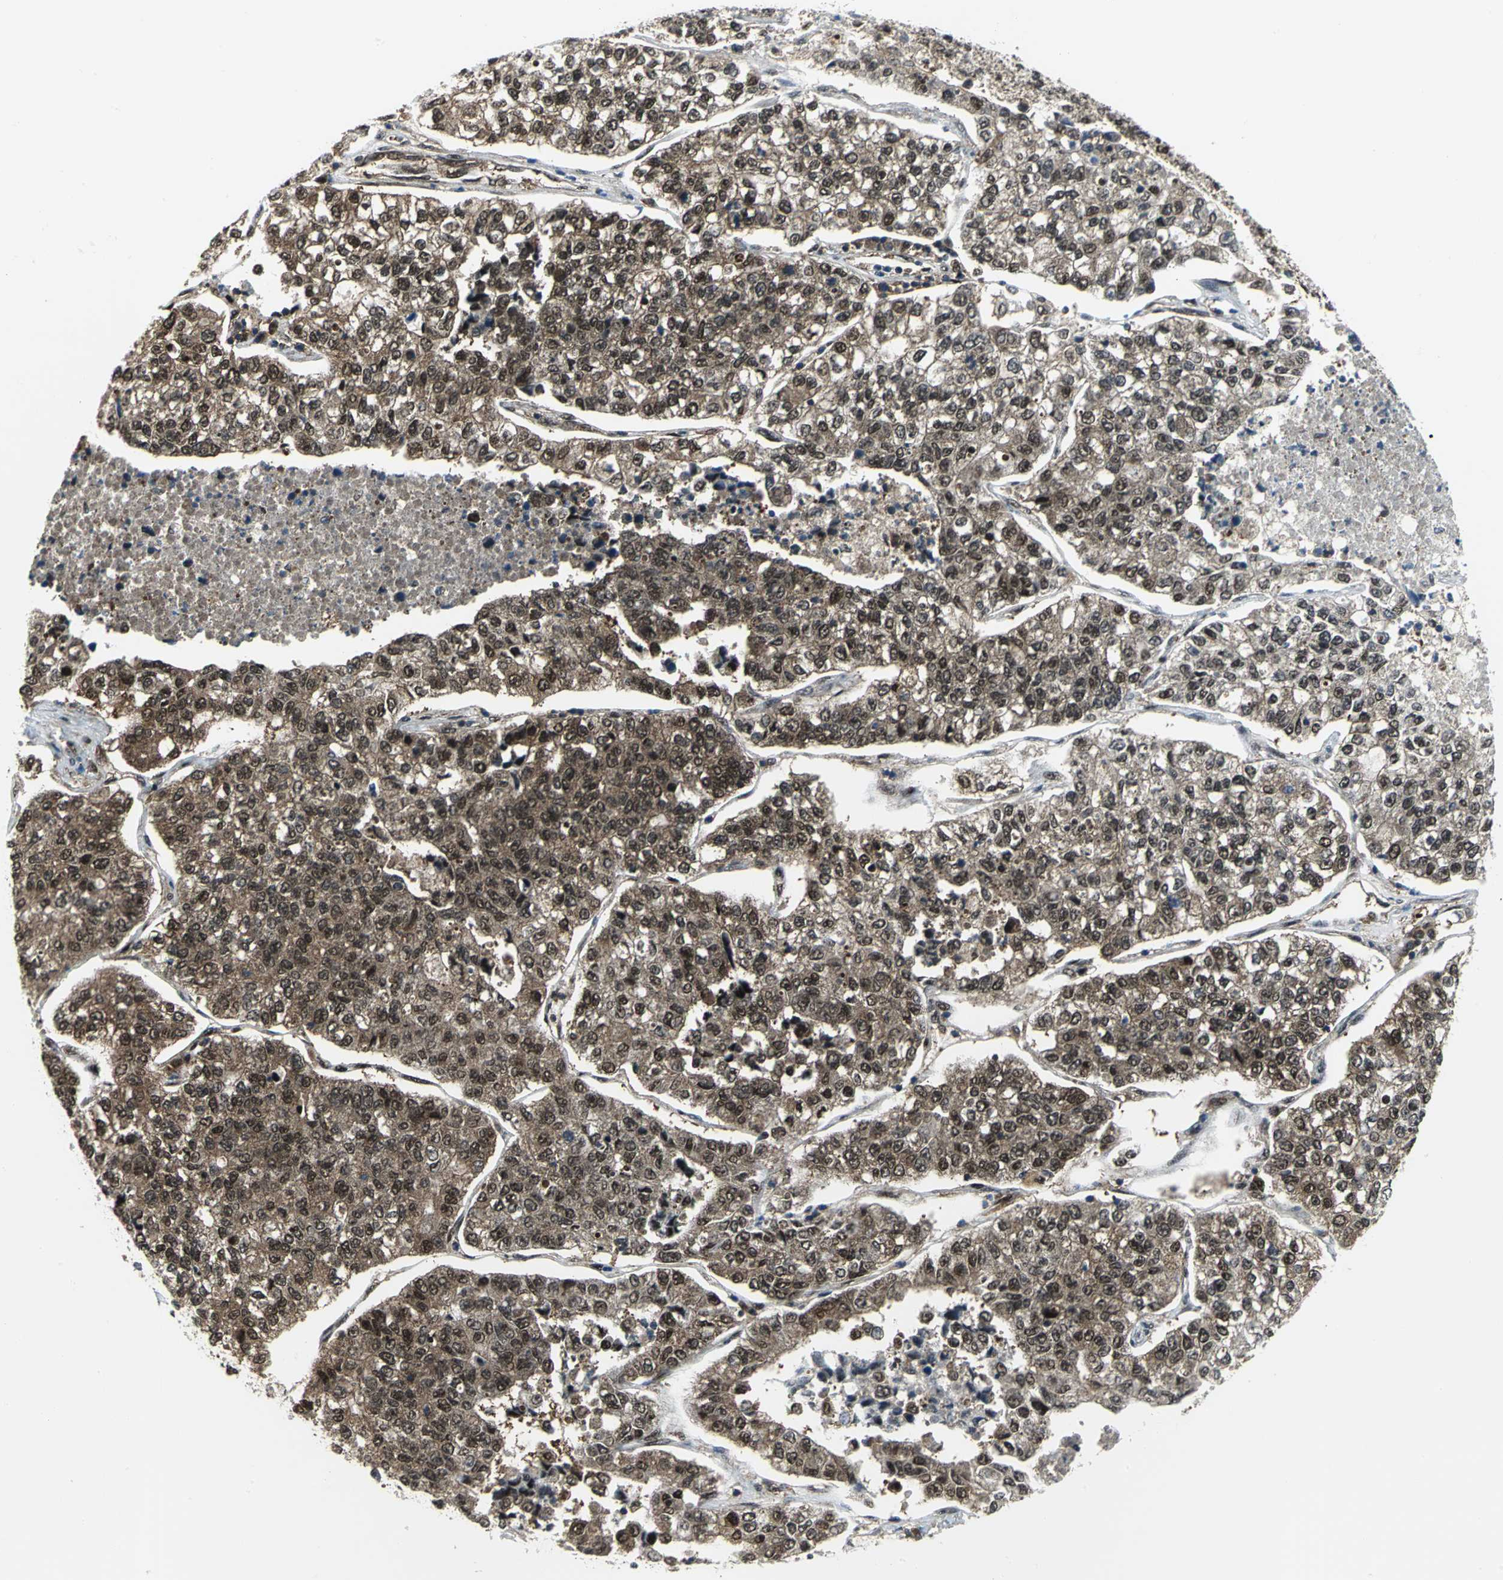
{"staining": {"intensity": "moderate", "quantity": ">75%", "location": "nuclear"}, "tissue": "lung cancer", "cell_type": "Tumor cells", "image_type": "cancer", "snomed": [{"axis": "morphology", "description": "Adenocarcinoma, NOS"}, {"axis": "topography", "description": "Lung"}], "caption": "Lung cancer stained with a protein marker exhibits moderate staining in tumor cells.", "gene": "PSMA4", "patient": {"sex": "male", "age": 49}}